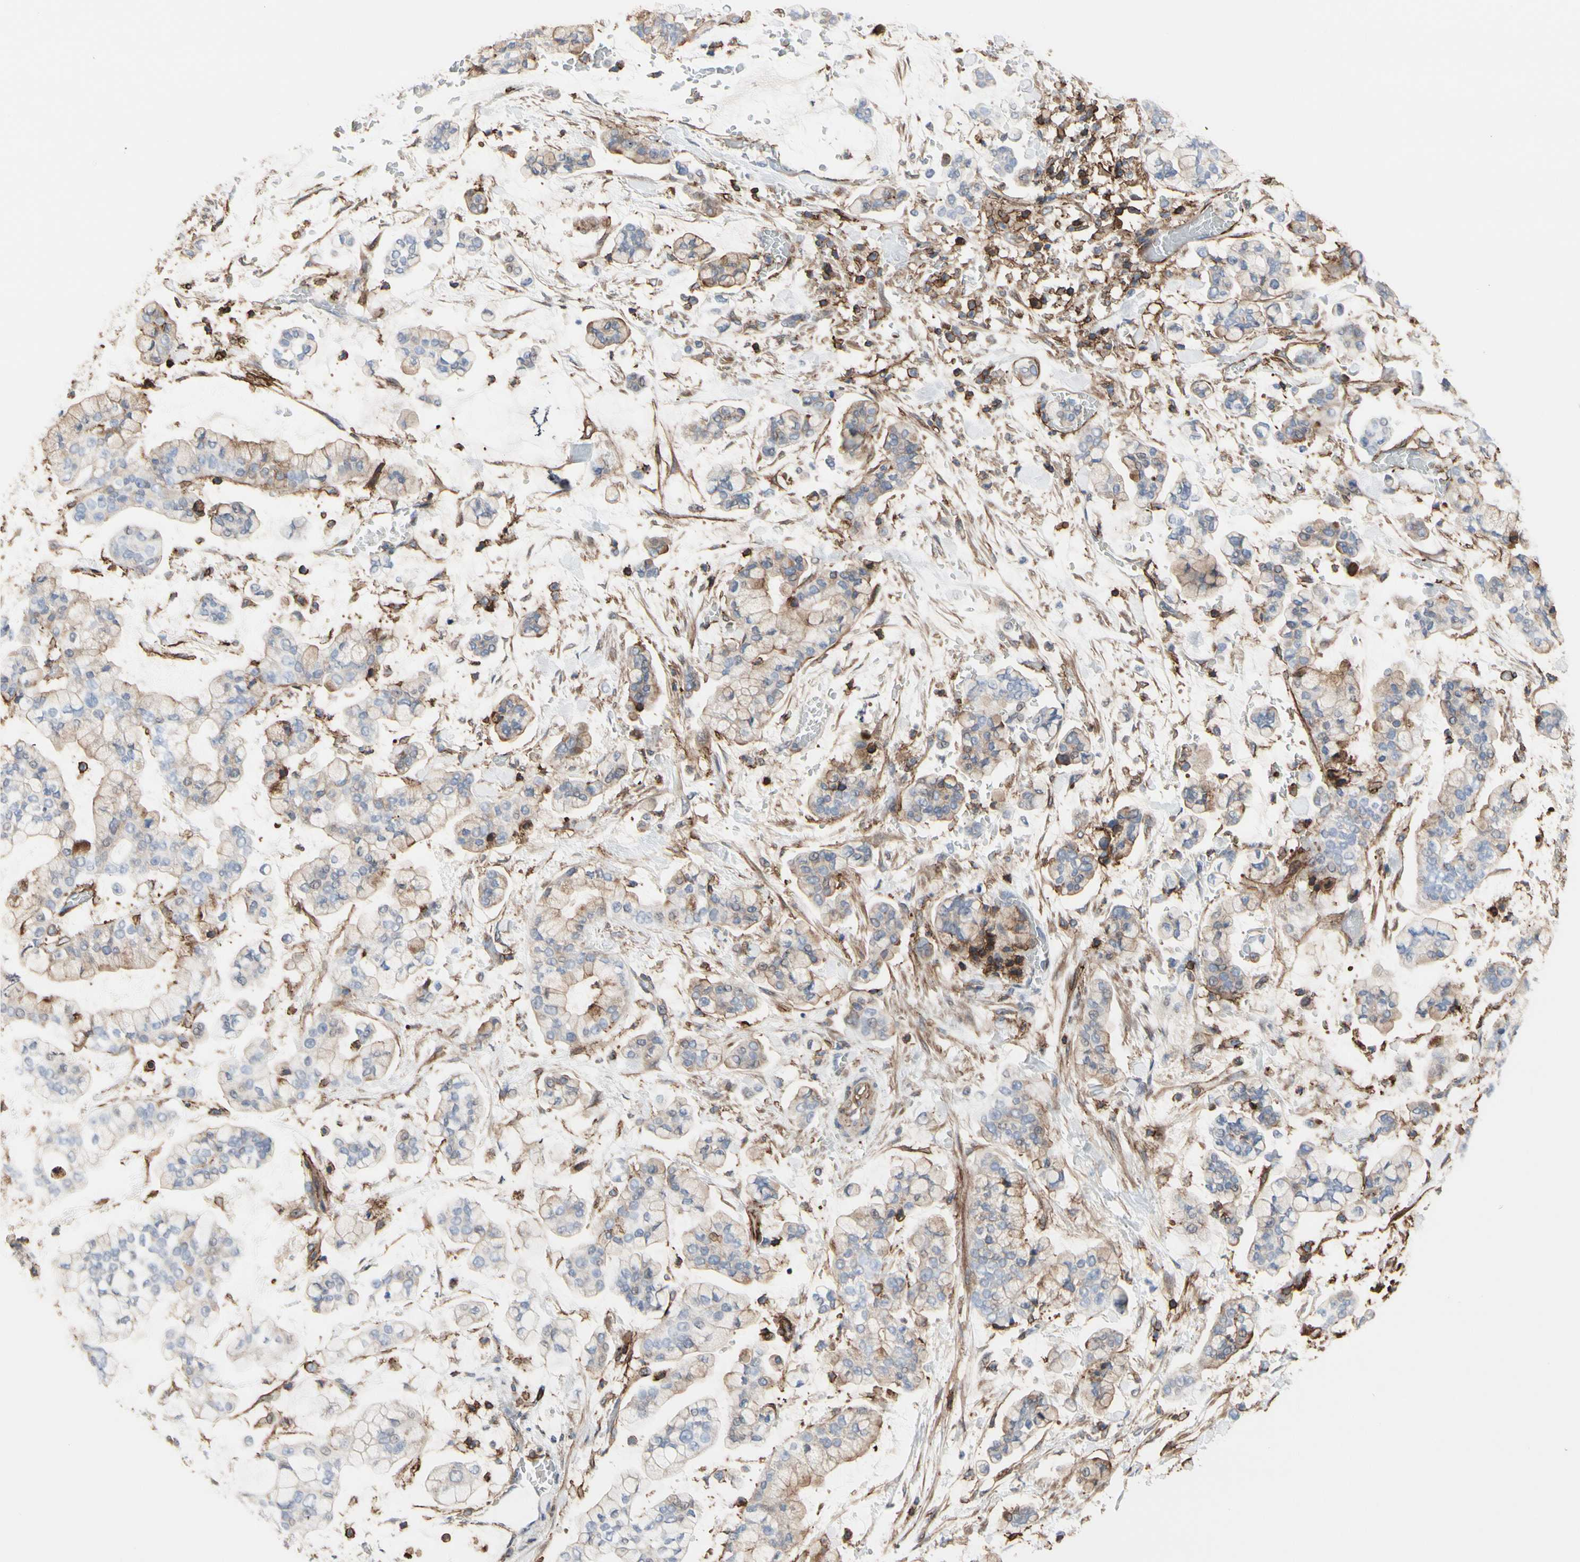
{"staining": {"intensity": "weak", "quantity": ">75%", "location": "cytoplasmic/membranous"}, "tissue": "stomach cancer", "cell_type": "Tumor cells", "image_type": "cancer", "snomed": [{"axis": "morphology", "description": "Normal tissue, NOS"}, {"axis": "morphology", "description": "Adenocarcinoma, NOS"}, {"axis": "topography", "description": "Stomach, upper"}, {"axis": "topography", "description": "Stomach"}], "caption": "Stomach cancer stained with a brown dye shows weak cytoplasmic/membranous positive expression in approximately >75% of tumor cells.", "gene": "ANXA6", "patient": {"sex": "male", "age": 76}}